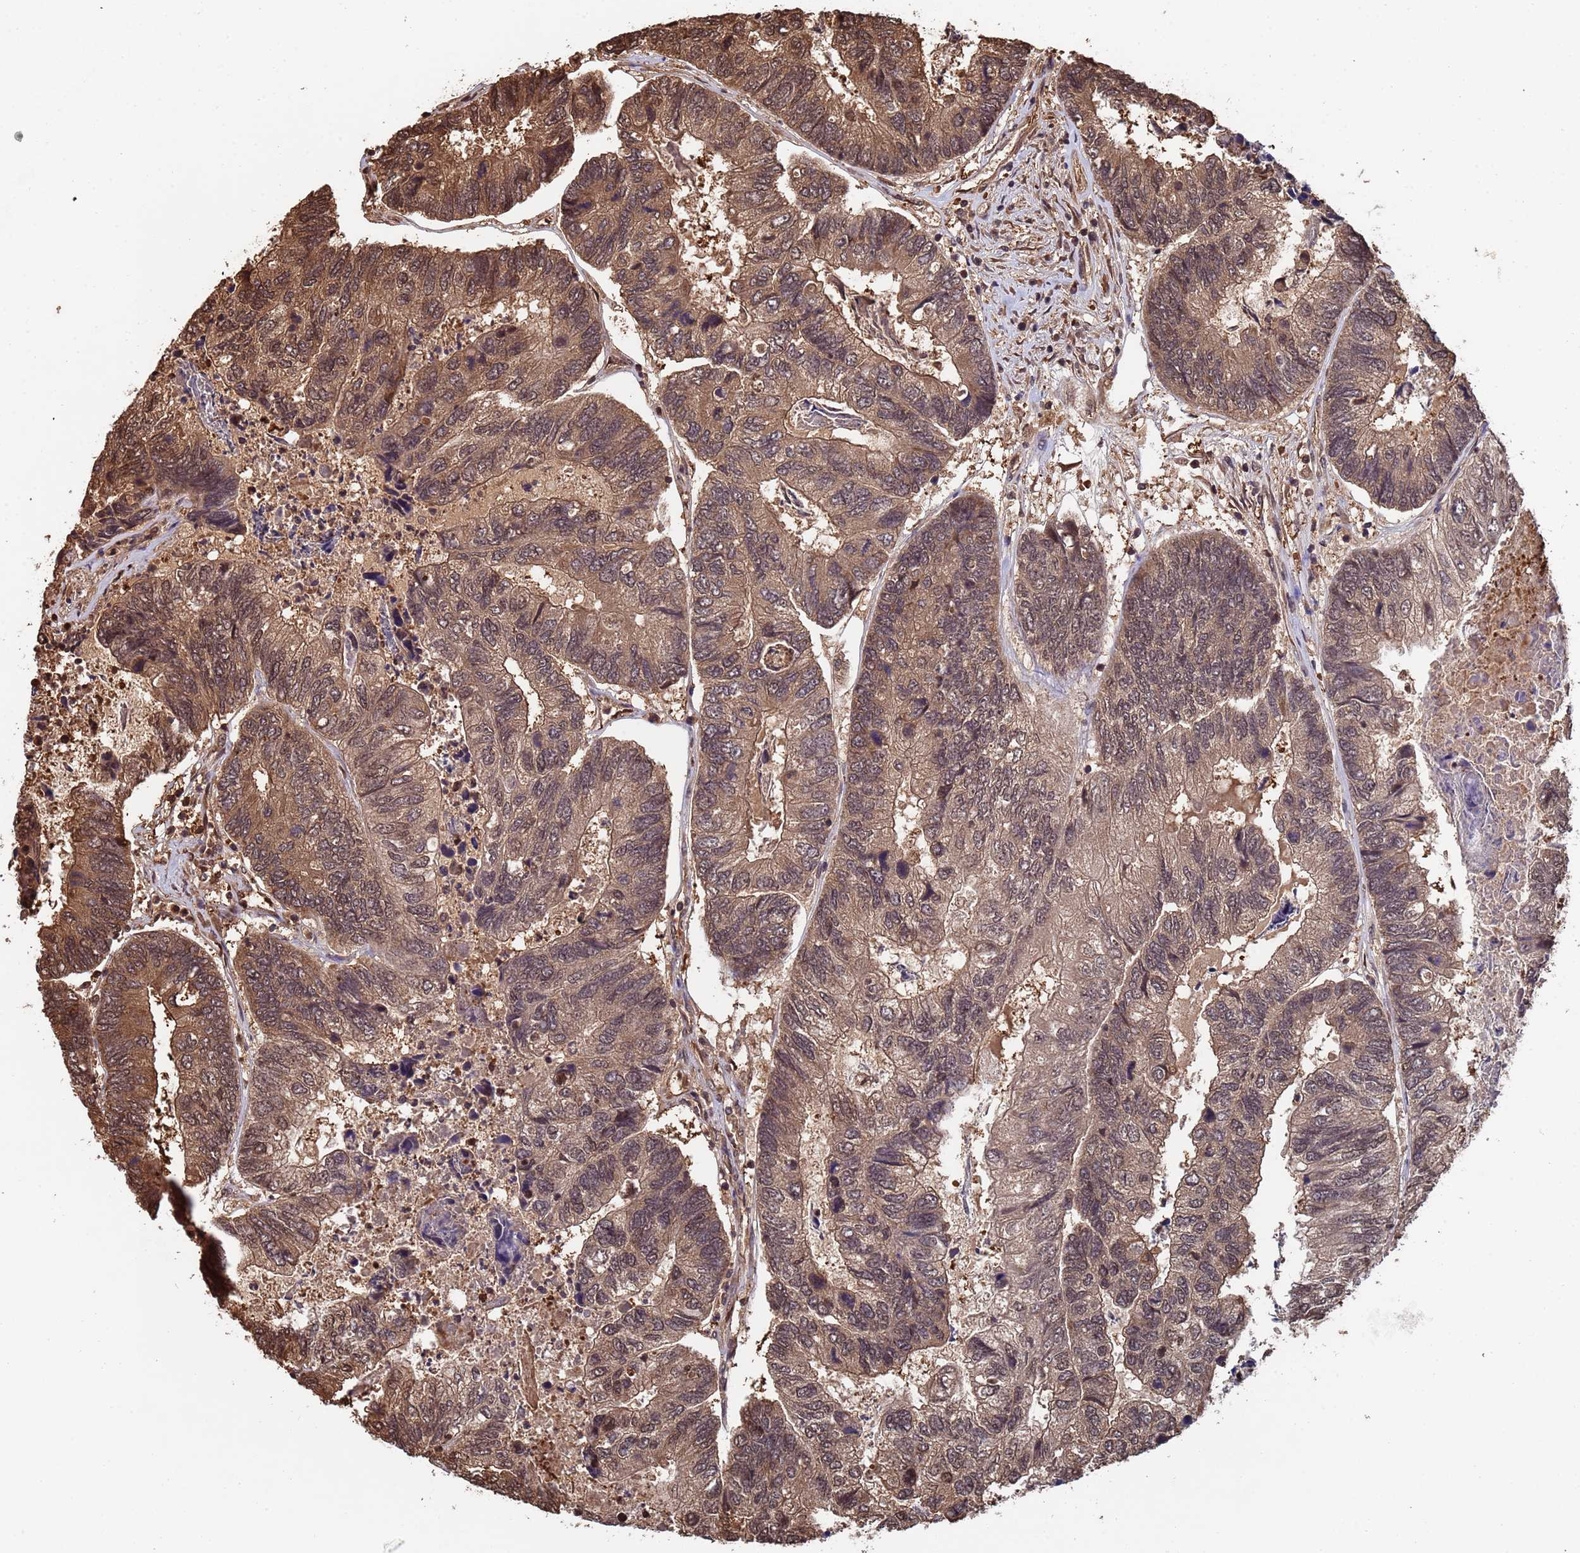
{"staining": {"intensity": "moderate", "quantity": ">75%", "location": "cytoplasmic/membranous,nuclear"}, "tissue": "colorectal cancer", "cell_type": "Tumor cells", "image_type": "cancer", "snomed": [{"axis": "morphology", "description": "Adenocarcinoma, NOS"}, {"axis": "topography", "description": "Colon"}], "caption": "This micrograph shows IHC staining of colorectal cancer (adenocarcinoma), with medium moderate cytoplasmic/membranous and nuclear expression in about >75% of tumor cells.", "gene": "SUMO4", "patient": {"sex": "female", "age": 67}}